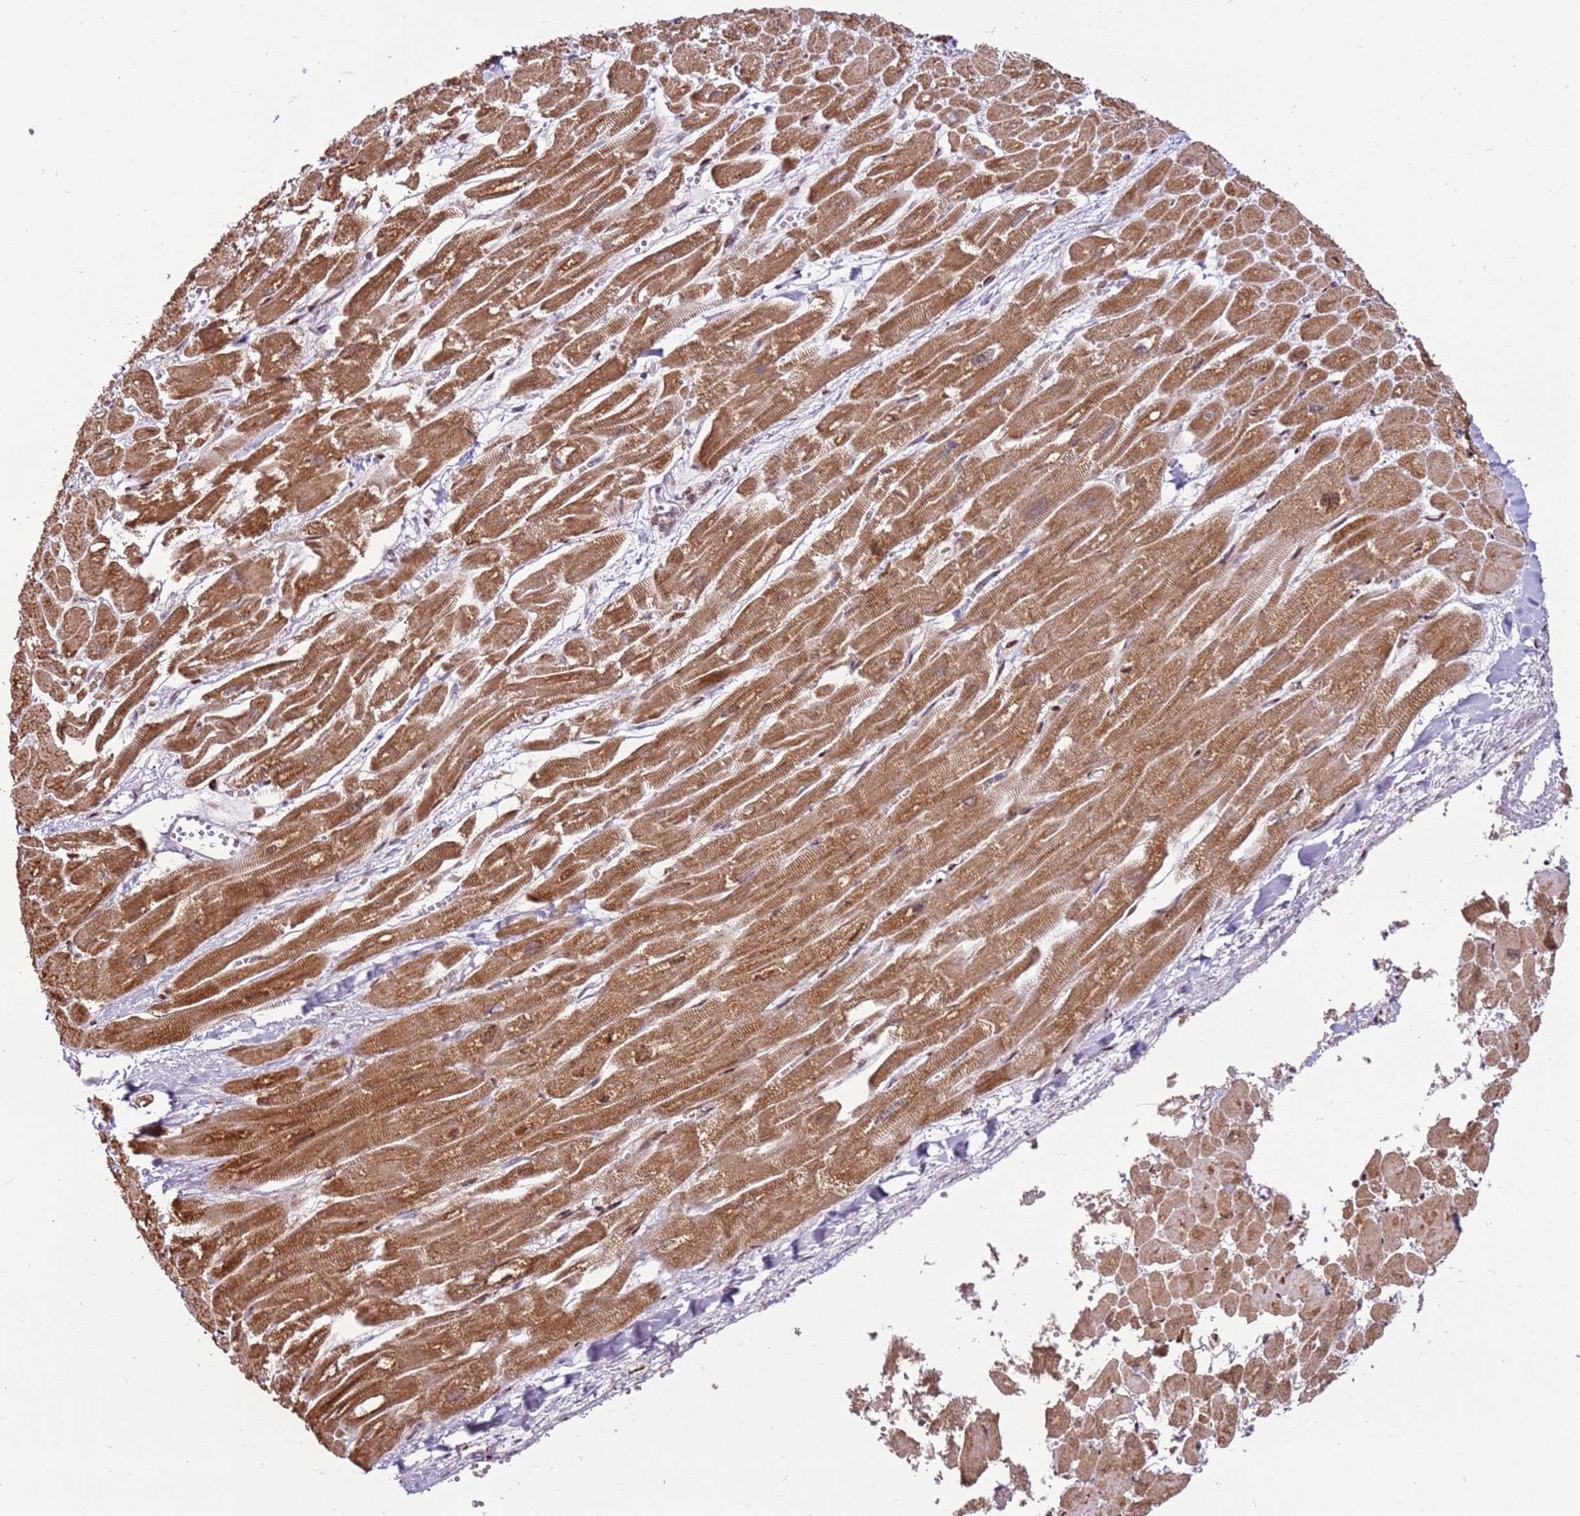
{"staining": {"intensity": "strong", "quantity": ">75%", "location": "cytoplasmic/membranous,nuclear"}, "tissue": "heart muscle", "cell_type": "Cardiomyocytes", "image_type": "normal", "snomed": [{"axis": "morphology", "description": "Normal tissue, NOS"}, {"axis": "topography", "description": "Heart"}], "caption": "High-power microscopy captured an immunohistochemistry (IHC) histopathology image of normal heart muscle, revealing strong cytoplasmic/membranous,nuclear staining in approximately >75% of cardiomyocytes. (DAB IHC, brown staining for protein, blue staining for nuclei).", "gene": "PCTP", "patient": {"sex": "male", "age": 54}}